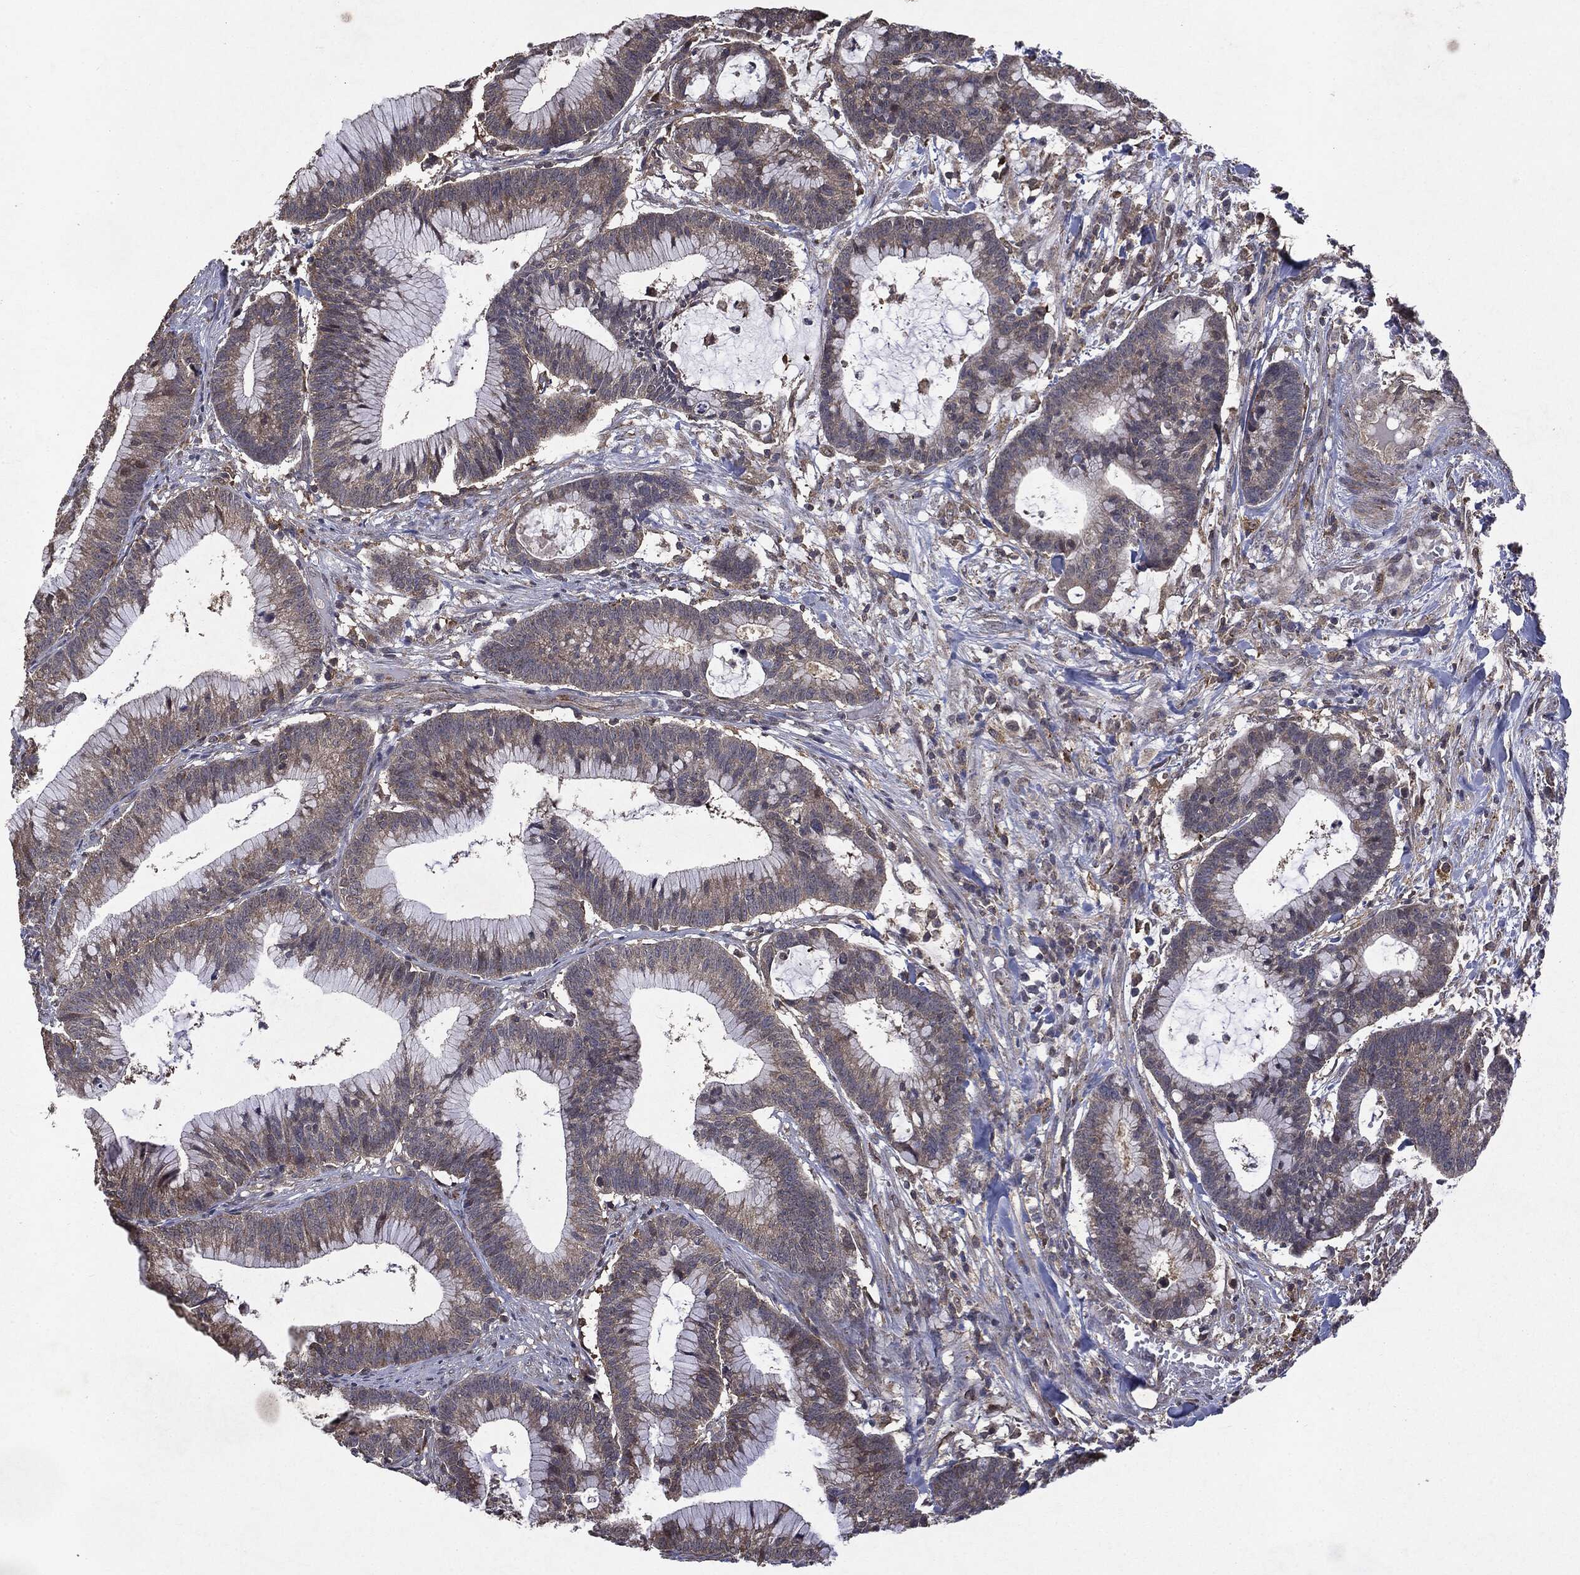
{"staining": {"intensity": "negative", "quantity": "none", "location": "none"}, "tissue": "colorectal cancer", "cell_type": "Tumor cells", "image_type": "cancer", "snomed": [{"axis": "morphology", "description": "Adenocarcinoma, NOS"}, {"axis": "topography", "description": "Colon"}], "caption": "A histopathology image of adenocarcinoma (colorectal) stained for a protein displays no brown staining in tumor cells. (DAB immunohistochemistry visualized using brightfield microscopy, high magnification).", "gene": "PTEN", "patient": {"sex": "female", "age": 78}}